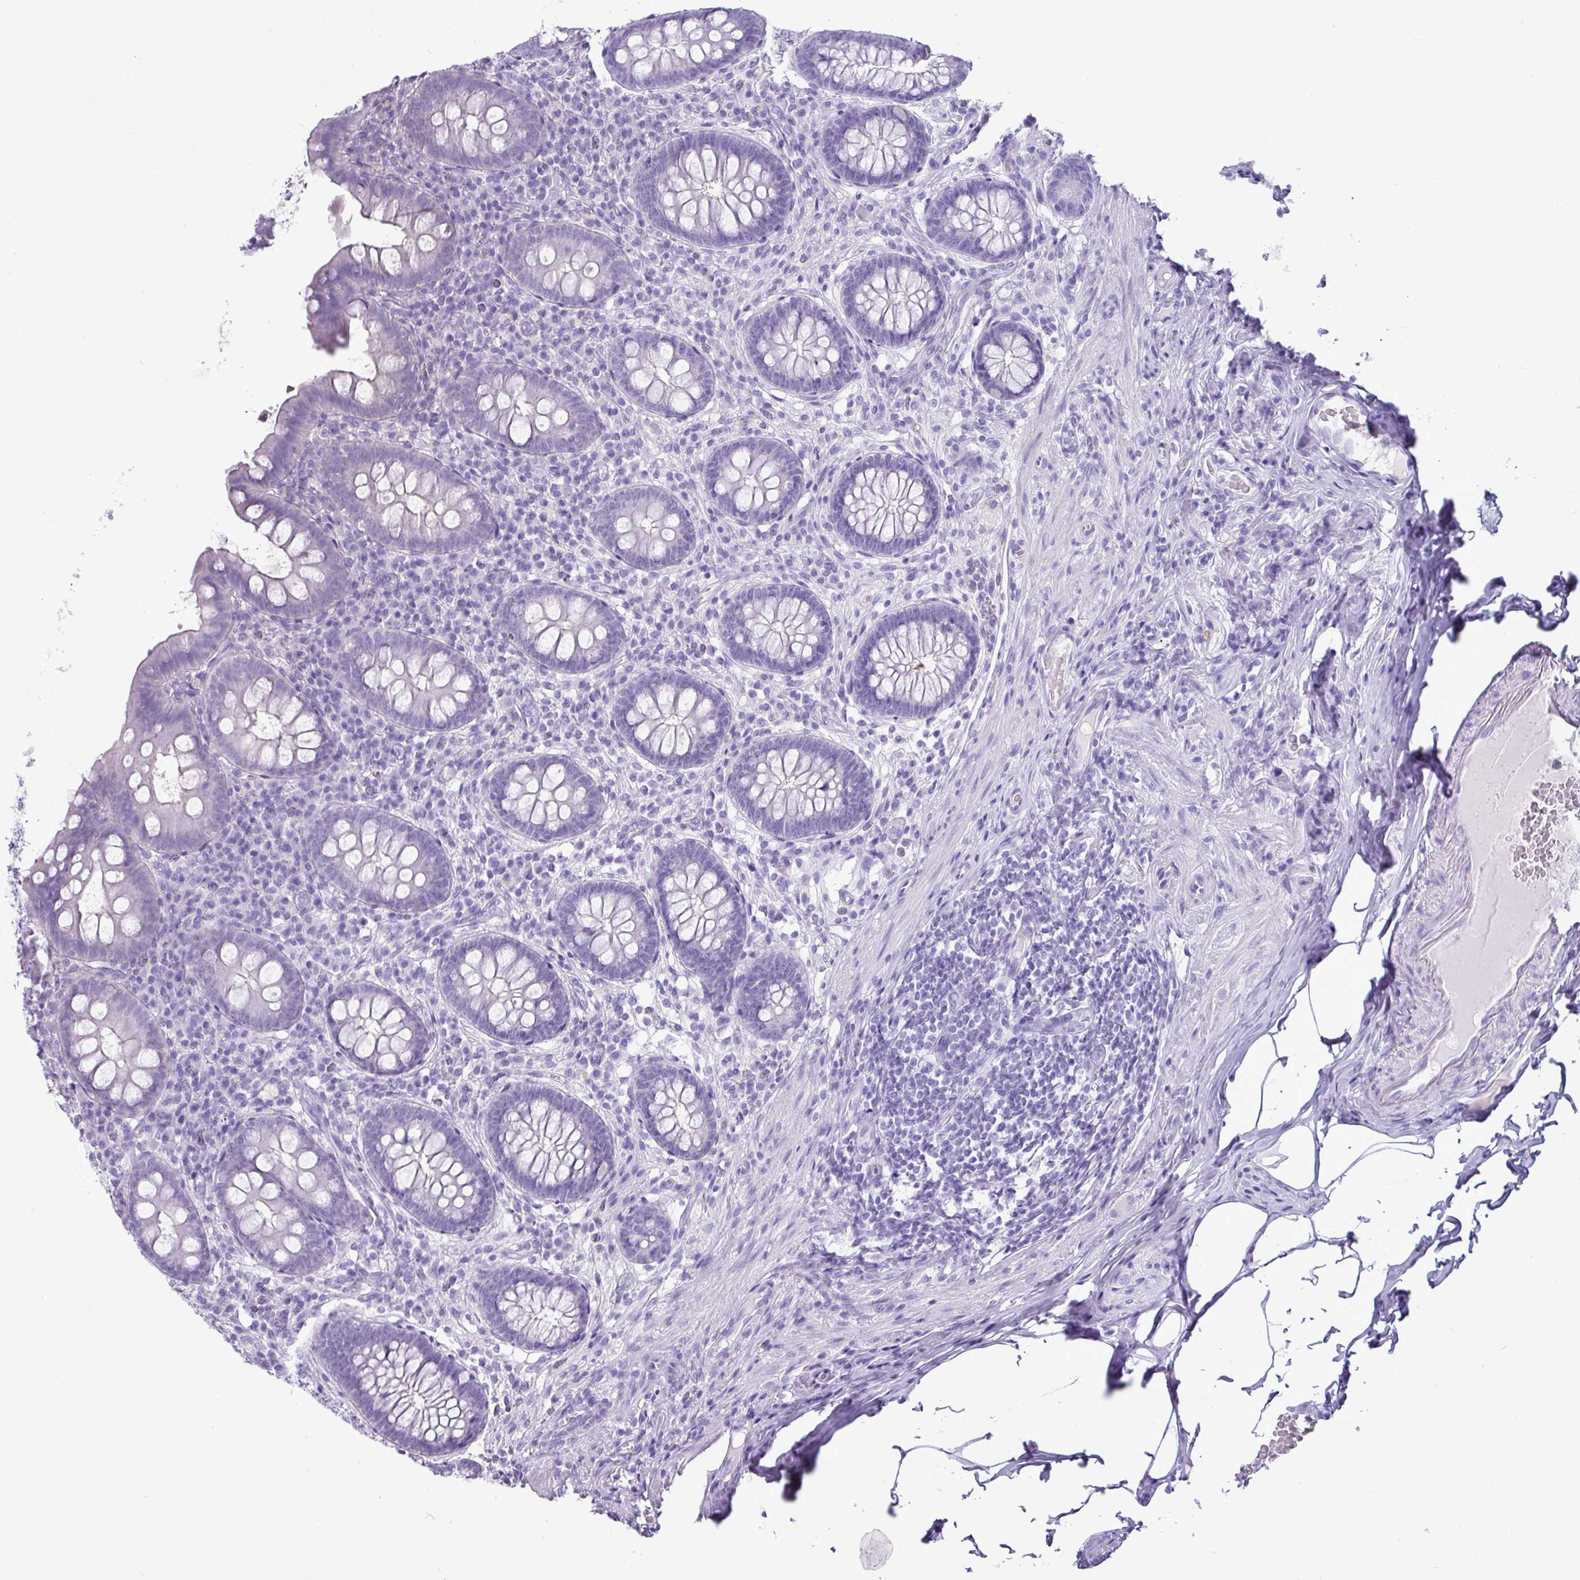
{"staining": {"intensity": "negative", "quantity": "none", "location": "none"}, "tissue": "appendix", "cell_type": "Glandular cells", "image_type": "normal", "snomed": [{"axis": "morphology", "description": "Normal tissue, NOS"}, {"axis": "topography", "description": "Appendix"}], "caption": "Micrograph shows no protein expression in glandular cells of unremarkable appendix.", "gene": "GSTA1", "patient": {"sex": "male", "age": 71}}